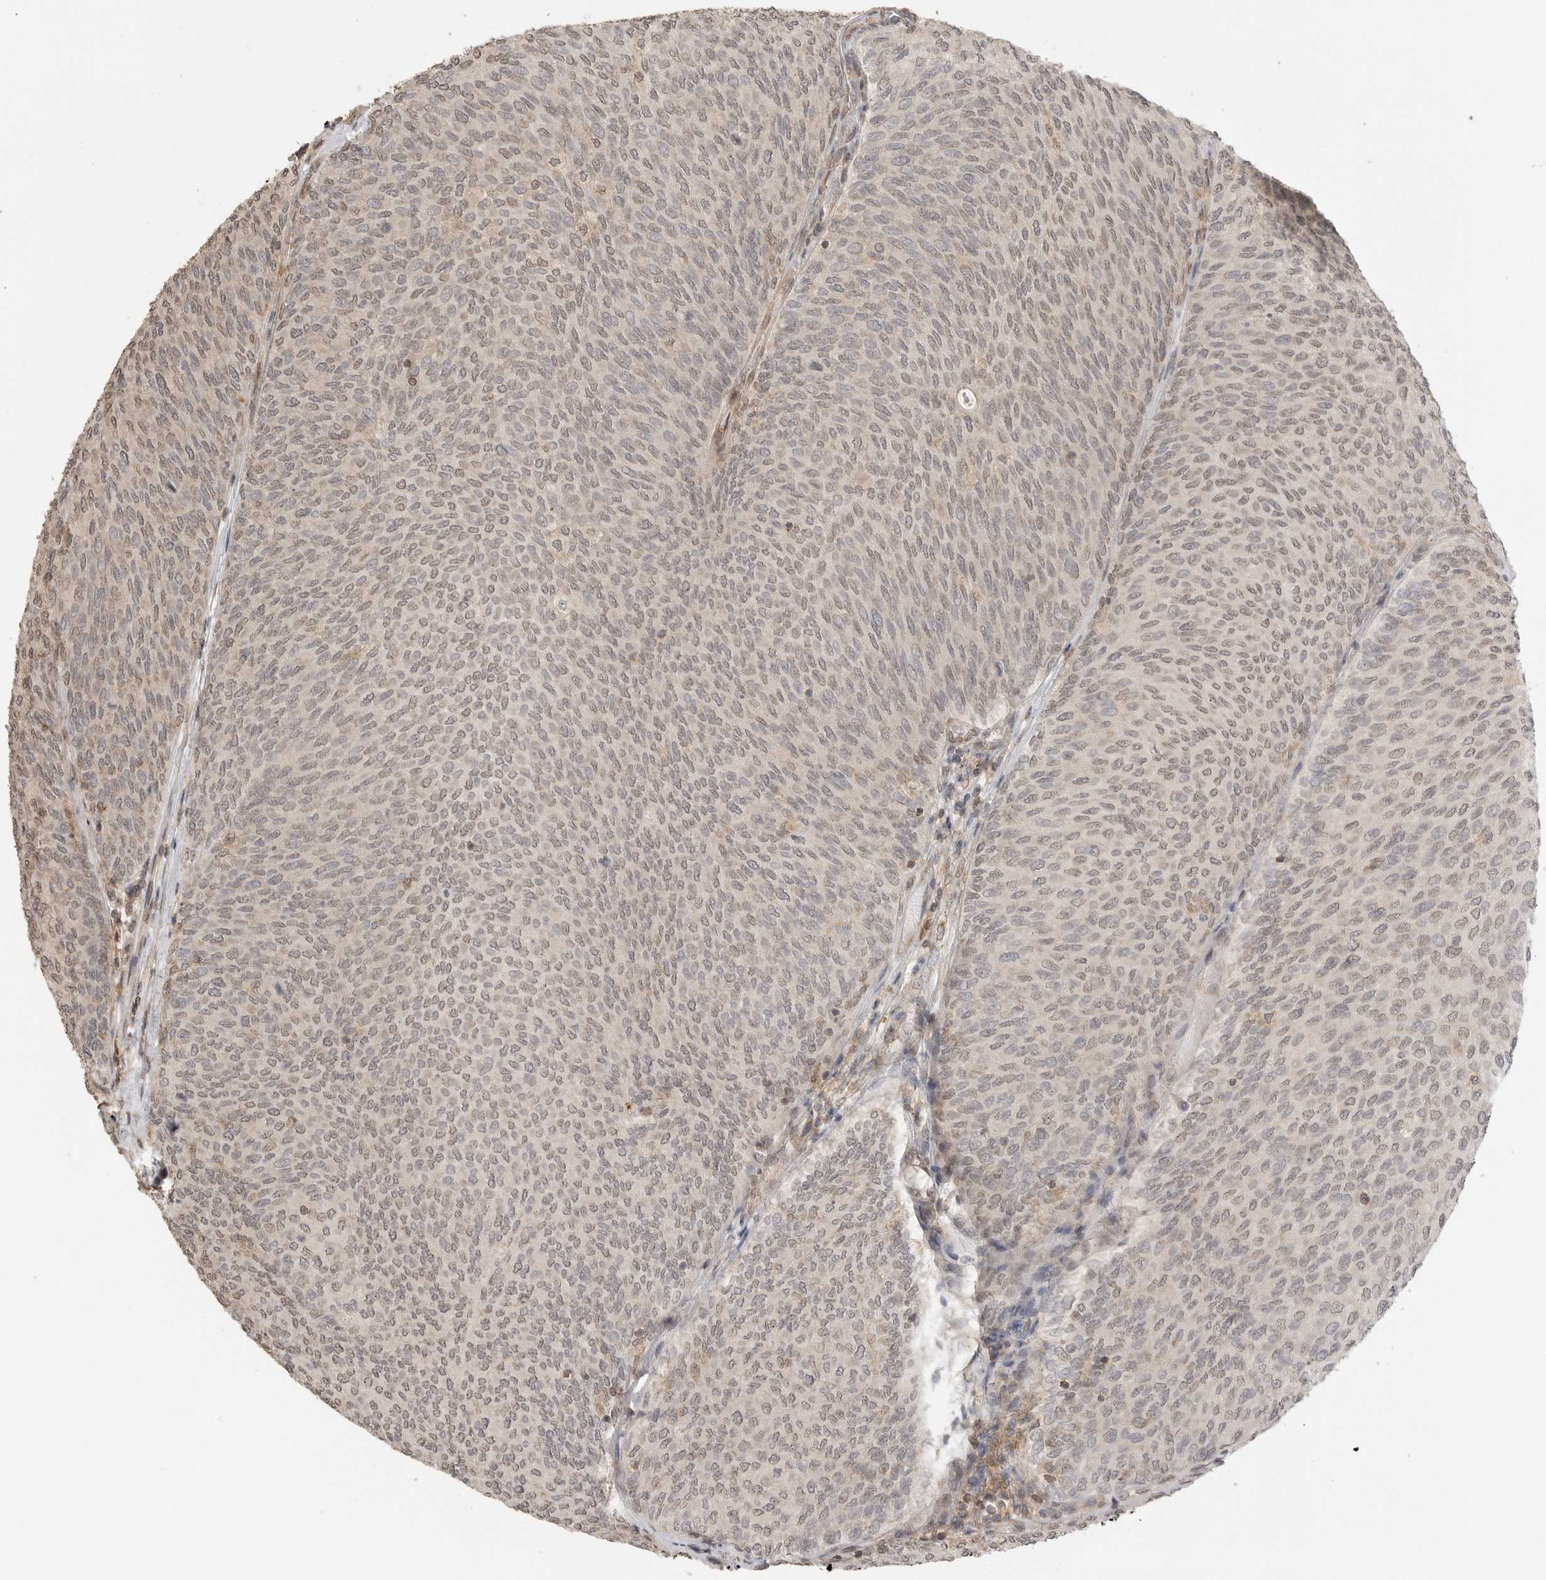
{"staining": {"intensity": "weak", "quantity": "25%-75%", "location": "nuclear"}, "tissue": "urothelial cancer", "cell_type": "Tumor cells", "image_type": "cancer", "snomed": [{"axis": "morphology", "description": "Urothelial carcinoma, Low grade"}, {"axis": "topography", "description": "Urinary bladder"}], "caption": "Immunohistochemical staining of urothelial cancer reveals low levels of weak nuclear expression in about 25%-75% of tumor cells.", "gene": "GPC2", "patient": {"sex": "female", "age": 79}}